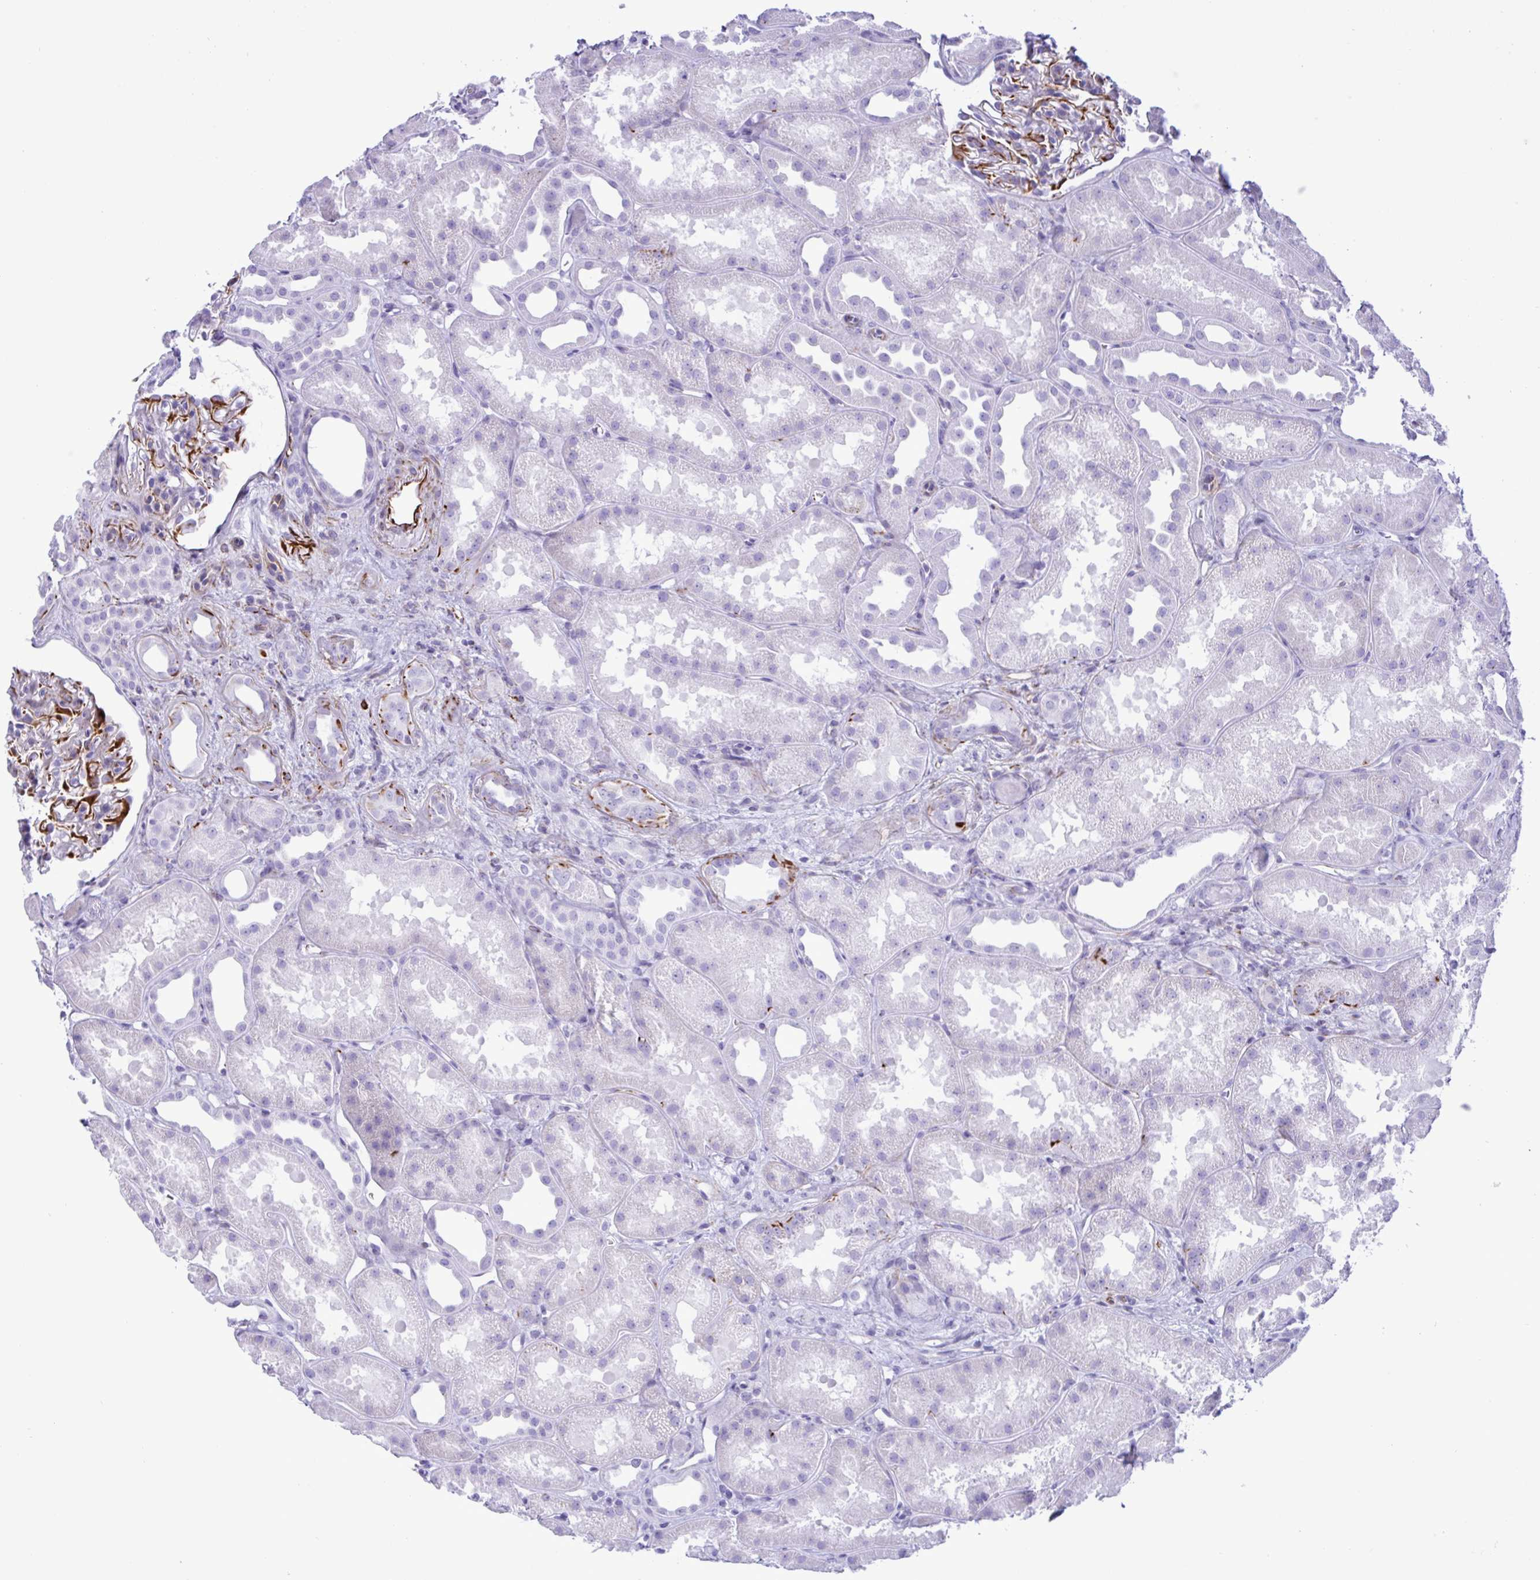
{"staining": {"intensity": "strong", "quantity": "25%-75%", "location": "cytoplasmic/membranous"}, "tissue": "kidney", "cell_type": "Cells in glomeruli", "image_type": "normal", "snomed": [{"axis": "morphology", "description": "Normal tissue, NOS"}, {"axis": "topography", "description": "Kidney"}], "caption": "Immunohistochemical staining of unremarkable kidney exhibits strong cytoplasmic/membranous protein staining in about 25%-75% of cells in glomeruli.", "gene": "SMAD5", "patient": {"sex": "male", "age": 61}}